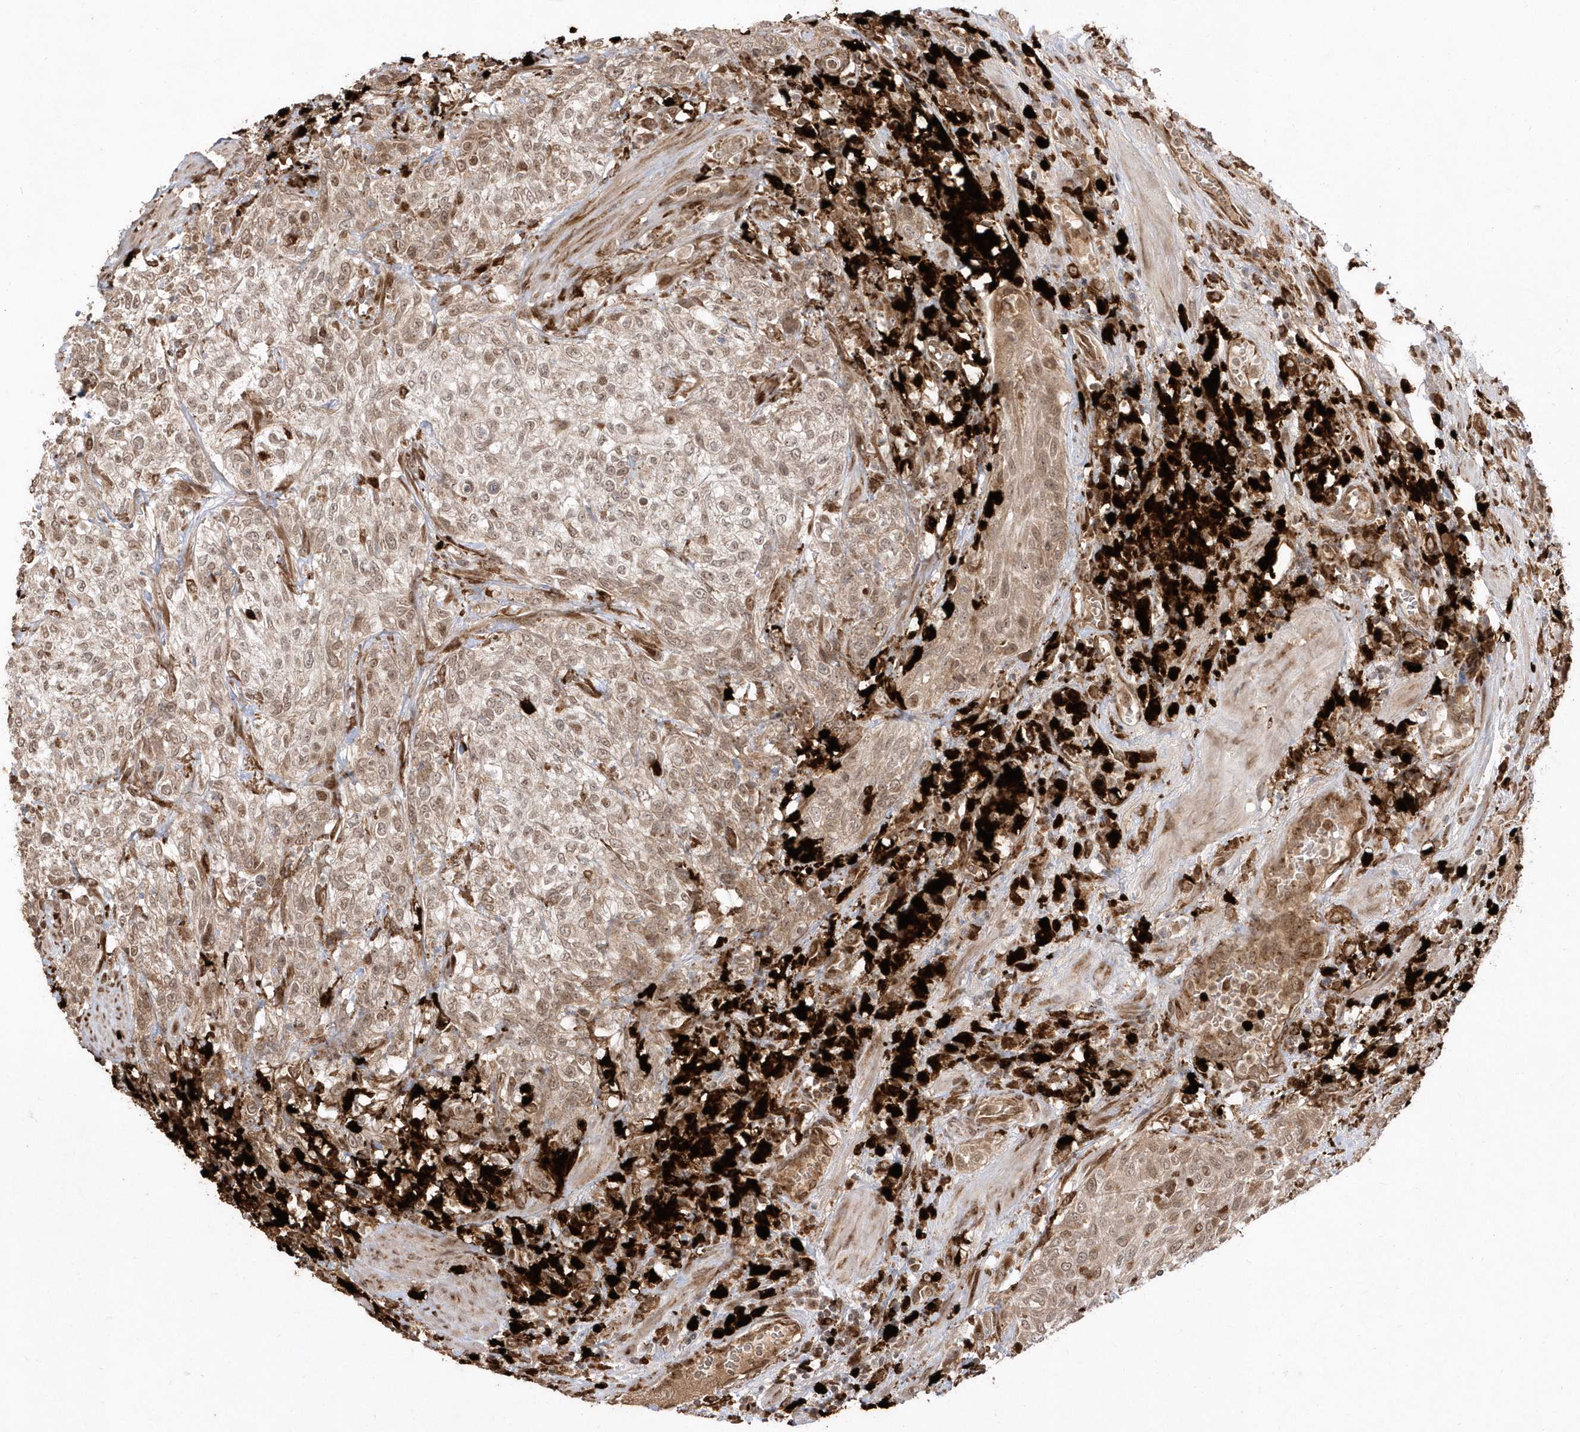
{"staining": {"intensity": "moderate", "quantity": ">75%", "location": "cytoplasmic/membranous,nuclear"}, "tissue": "urothelial cancer", "cell_type": "Tumor cells", "image_type": "cancer", "snomed": [{"axis": "morphology", "description": "Urothelial carcinoma, High grade"}, {"axis": "topography", "description": "Urinary bladder"}], "caption": "Urothelial cancer stained with IHC reveals moderate cytoplasmic/membranous and nuclear expression in approximately >75% of tumor cells.", "gene": "EPC2", "patient": {"sex": "male", "age": 35}}